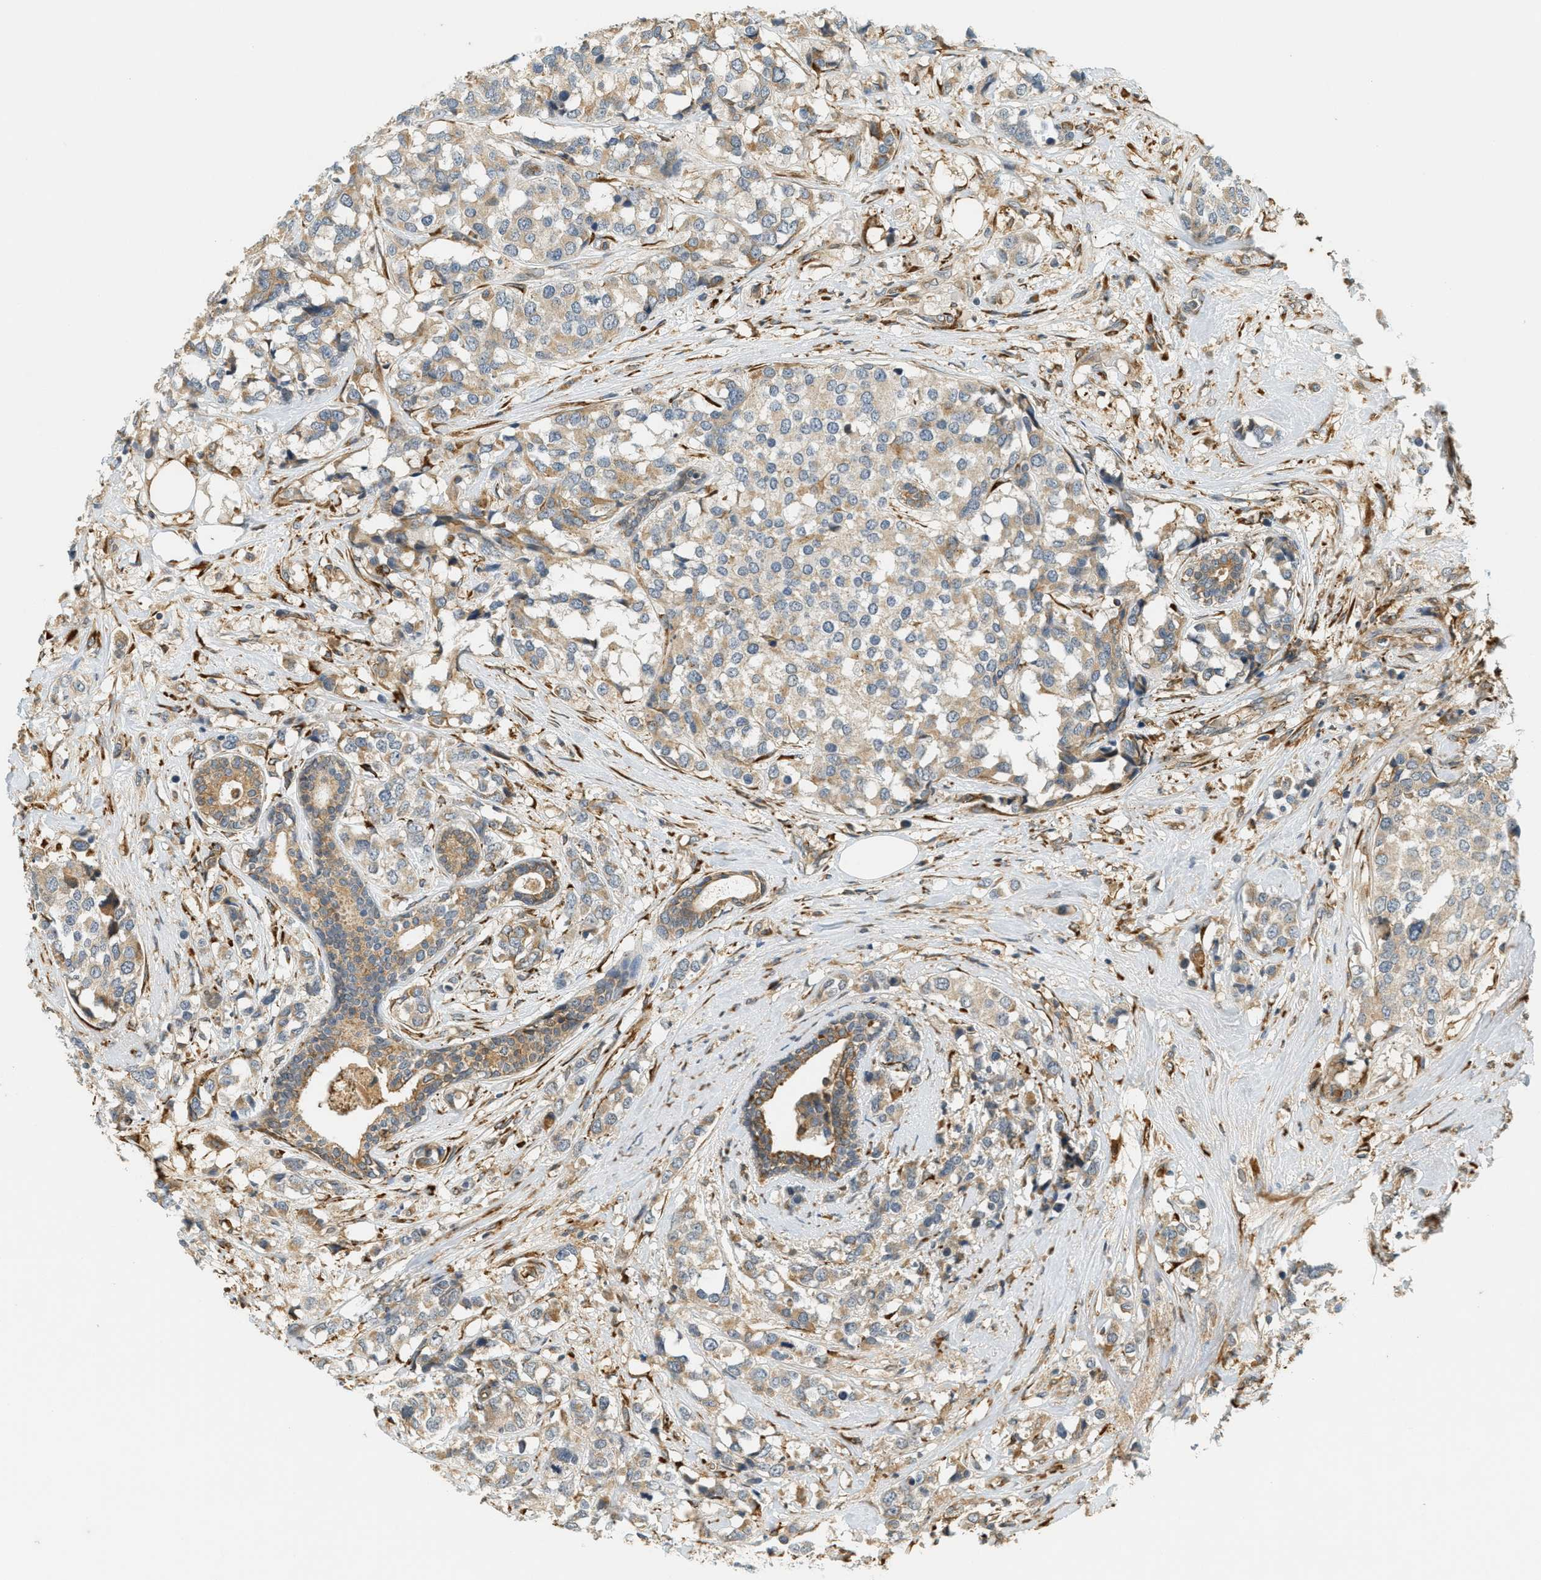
{"staining": {"intensity": "weak", "quantity": "25%-75%", "location": "cytoplasmic/membranous"}, "tissue": "breast cancer", "cell_type": "Tumor cells", "image_type": "cancer", "snomed": [{"axis": "morphology", "description": "Lobular carcinoma"}, {"axis": "topography", "description": "Breast"}], "caption": "Protein staining demonstrates weak cytoplasmic/membranous positivity in about 25%-75% of tumor cells in lobular carcinoma (breast).", "gene": "PDK1", "patient": {"sex": "female", "age": 59}}